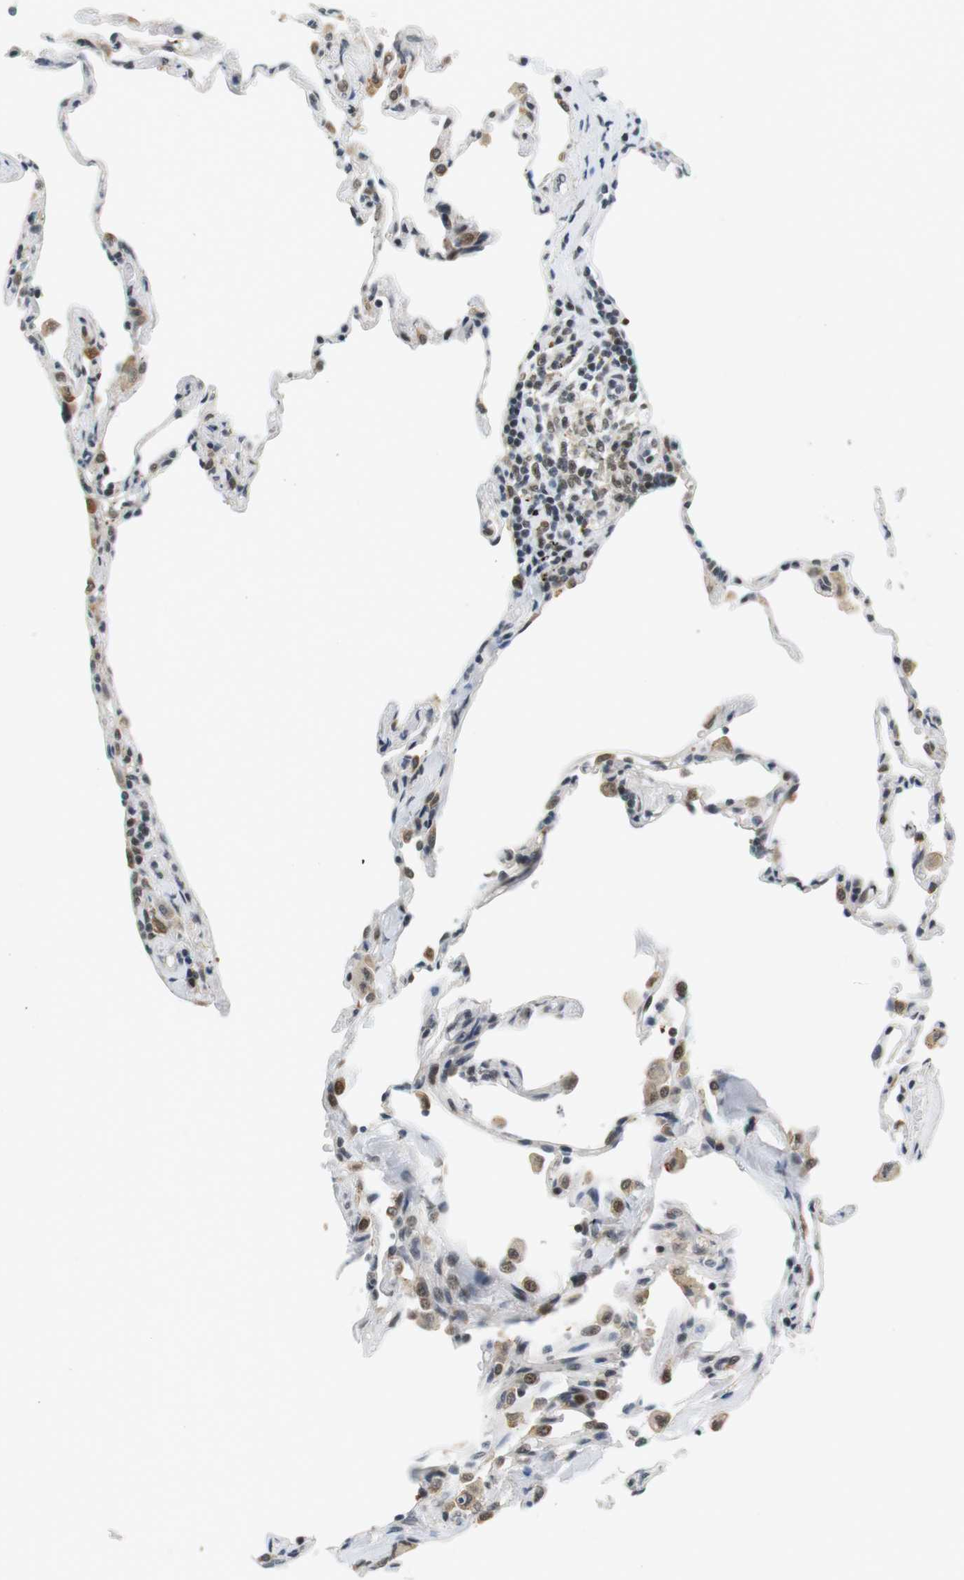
{"staining": {"intensity": "moderate", "quantity": "<25%", "location": "nuclear"}, "tissue": "lung", "cell_type": "Alveolar cells", "image_type": "normal", "snomed": [{"axis": "morphology", "description": "Normal tissue, NOS"}, {"axis": "topography", "description": "Lung"}], "caption": "Lung was stained to show a protein in brown. There is low levels of moderate nuclear expression in about <25% of alveolar cells. (Stains: DAB in brown, nuclei in blue, Microscopy: brightfield microscopy at high magnification).", "gene": "RNF38", "patient": {"sex": "male", "age": 59}}